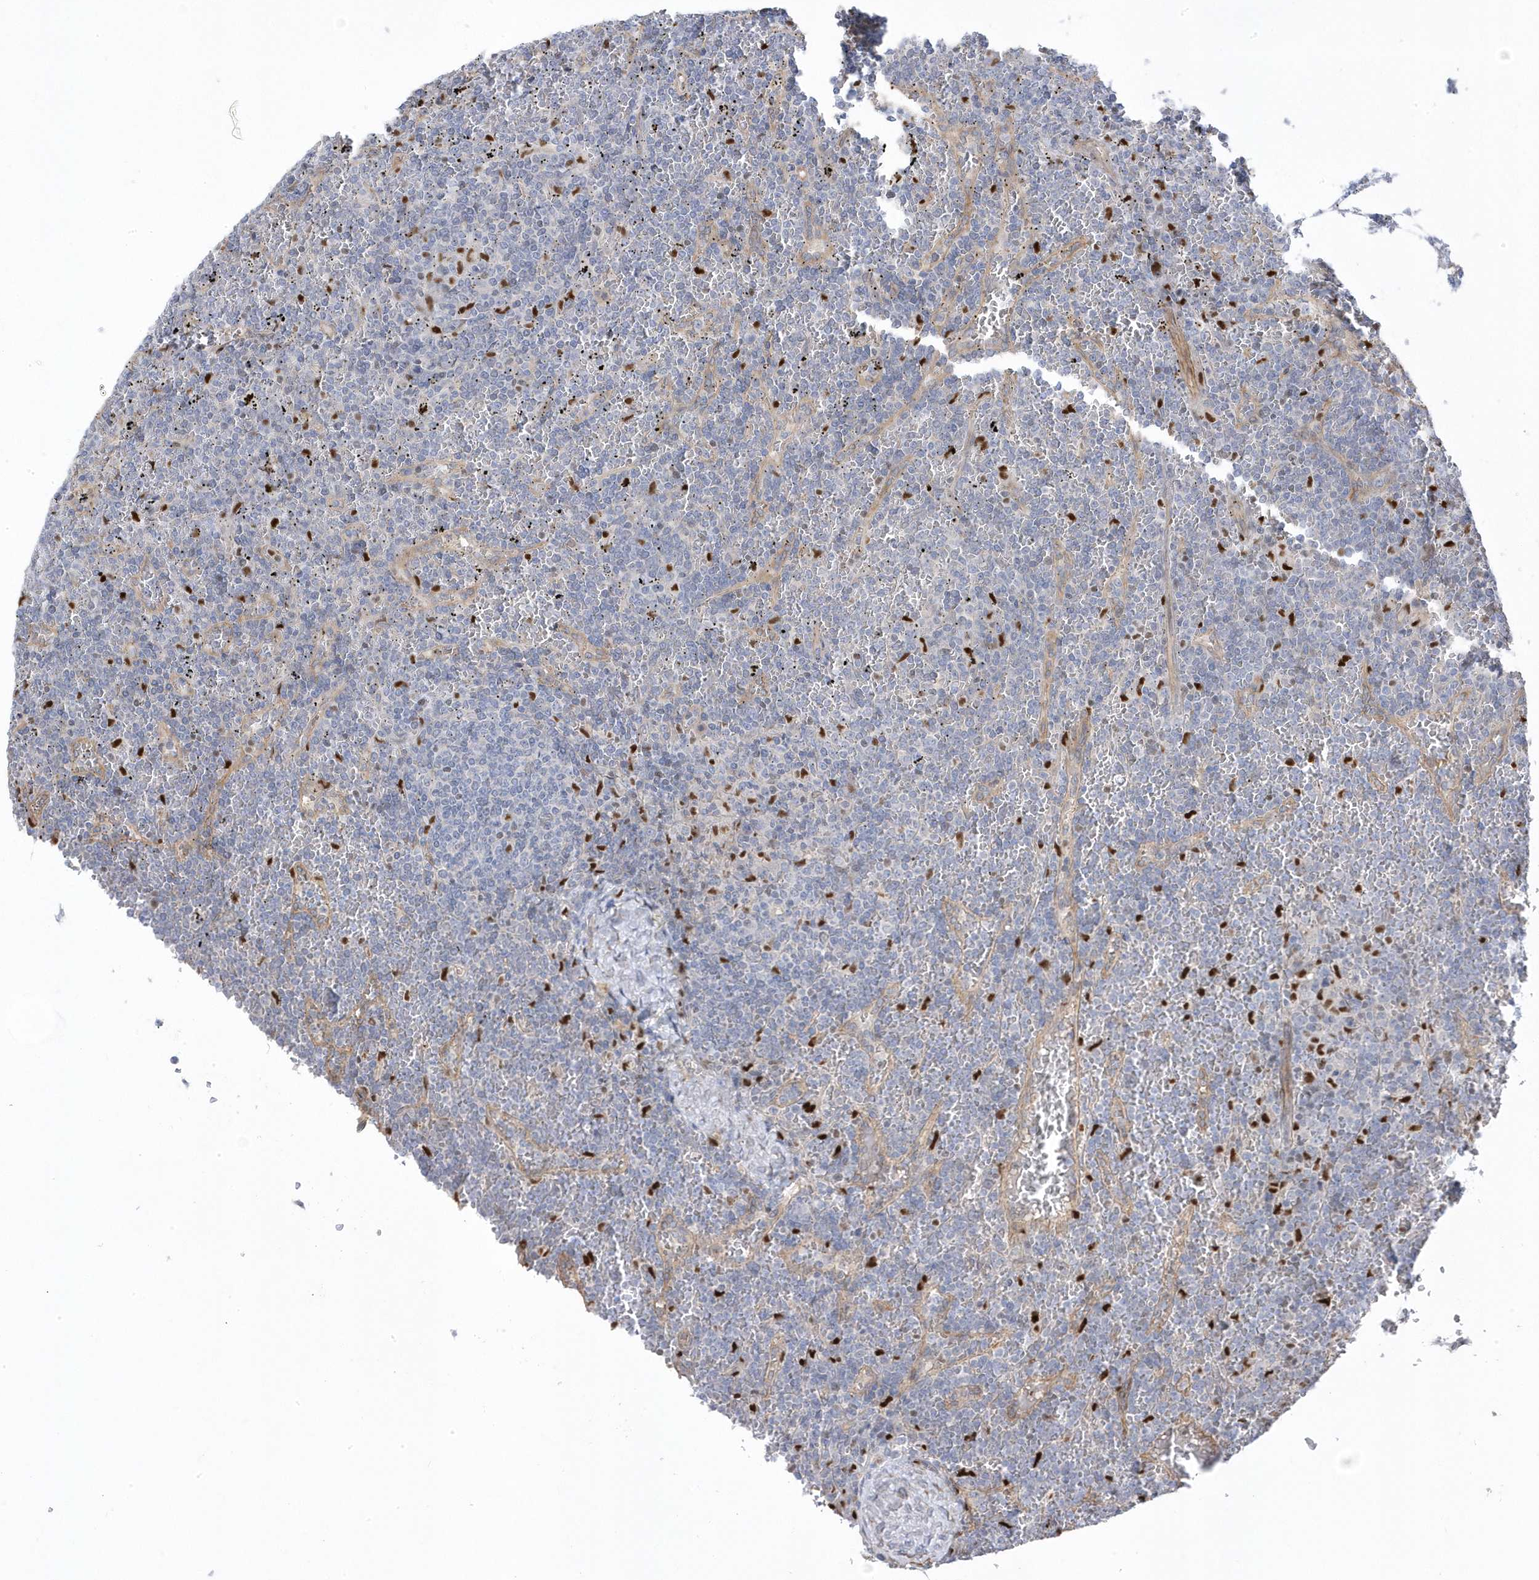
{"staining": {"intensity": "negative", "quantity": "none", "location": "none"}, "tissue": "lymphoma", "cell_type": "Tumor cells", "image_type": "cancer", "snomed": [{"axis": "morphology", "description": "Malignant lymphoma, non-Hodgkin's type, Low grade"}, {"axis": "topography", "description": "Spleen"}], "caption": "Lymphoma was stained to show a protein in brown. There is no significant positivity in tumor cells.", "gene": "GTPBP6", "patient": {"sex": "female", "age": 19}}